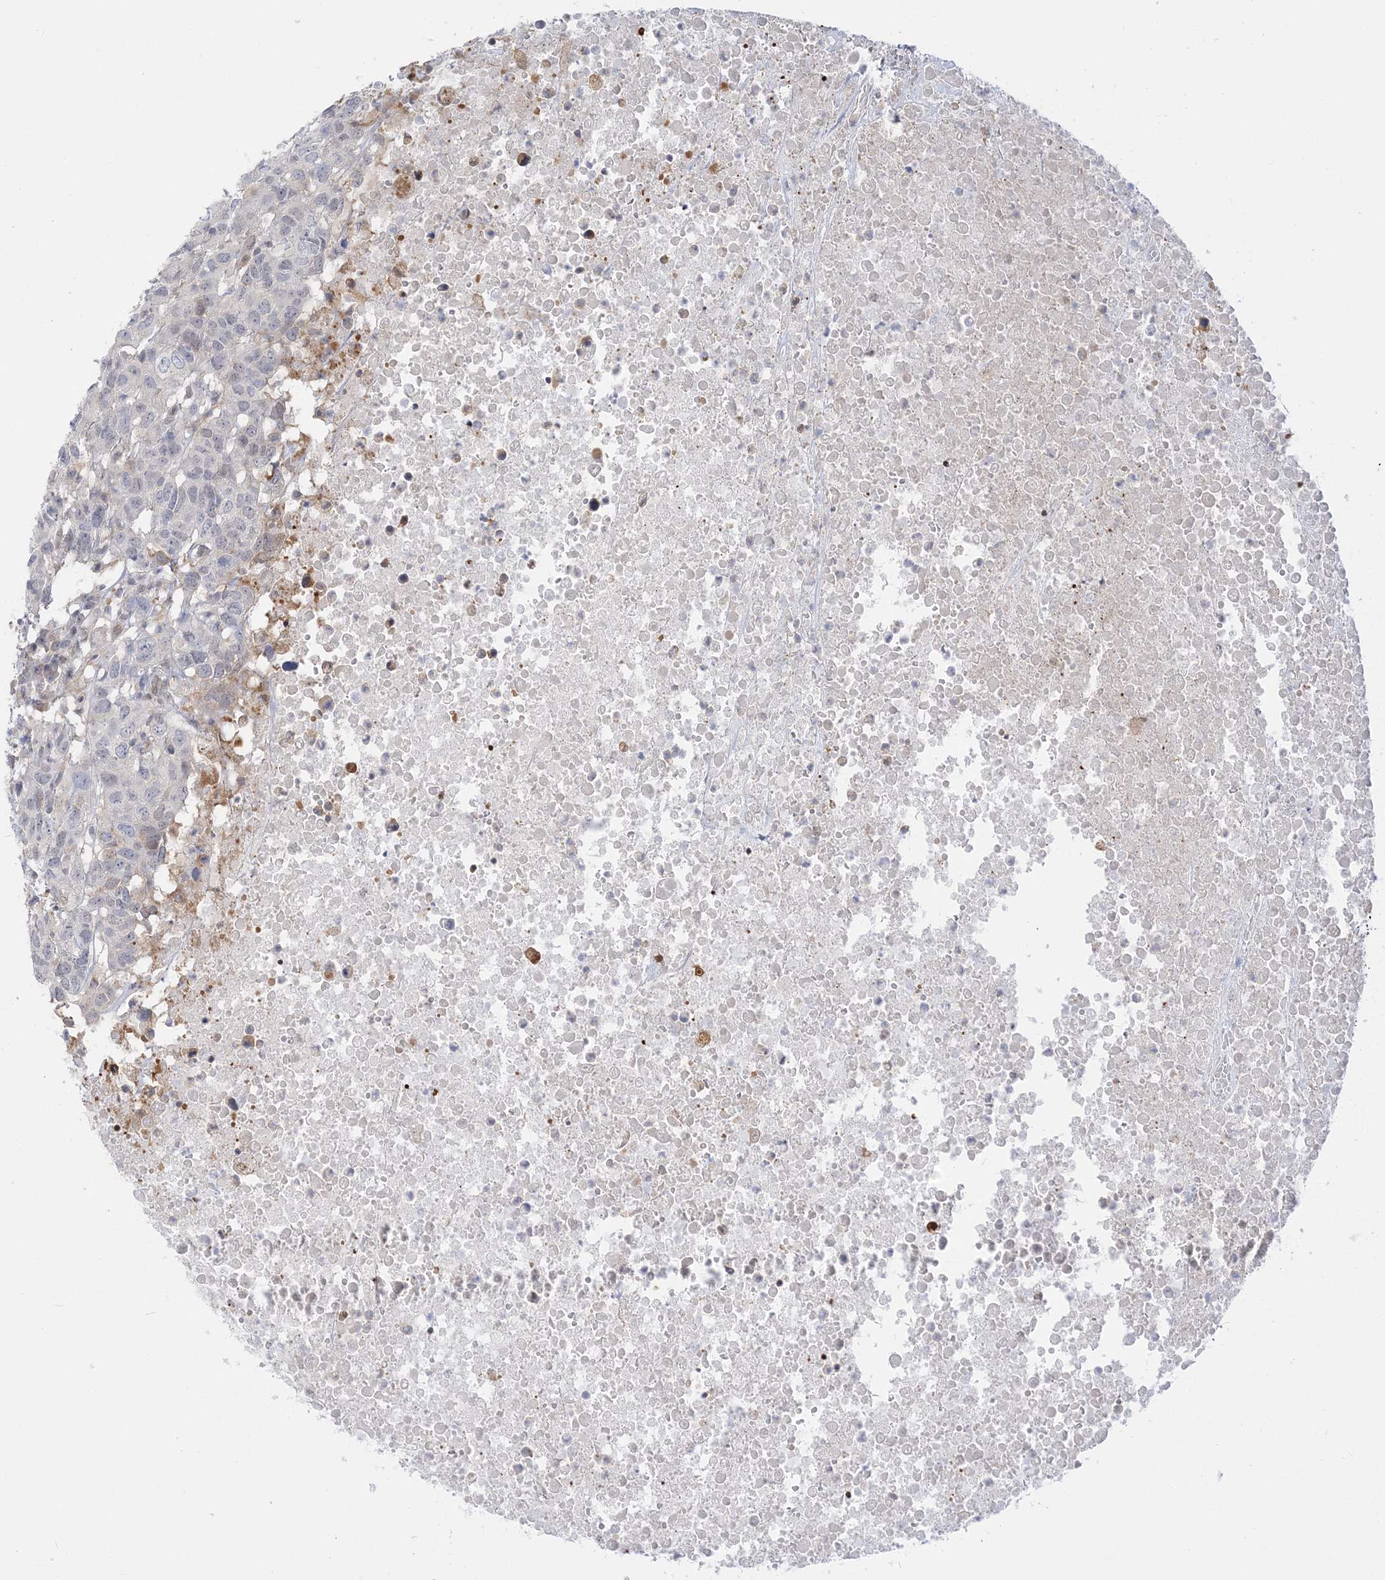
{"staining": {"intensity": "negative", "quantity": "none", "location": "none"}, "tissue": "head and neck cancer", "cell_type": "Tumor cells", "image_type": "cancer", "snomed": [{"axis": "morphology", "description": "Squamous cell carcinoma, NOS"}, {"axis": "topography", "description": "Head-Neck"}], "caption": "Tumor cells show no significant protein expression in head and neck cancer (squamous cell carcinoma). (DAB (3,3'-diaminobenzidine) IHC with hematoxylin counter stain).", "gene": "THADA", "patient": {"sex": "male", "age": 66}}